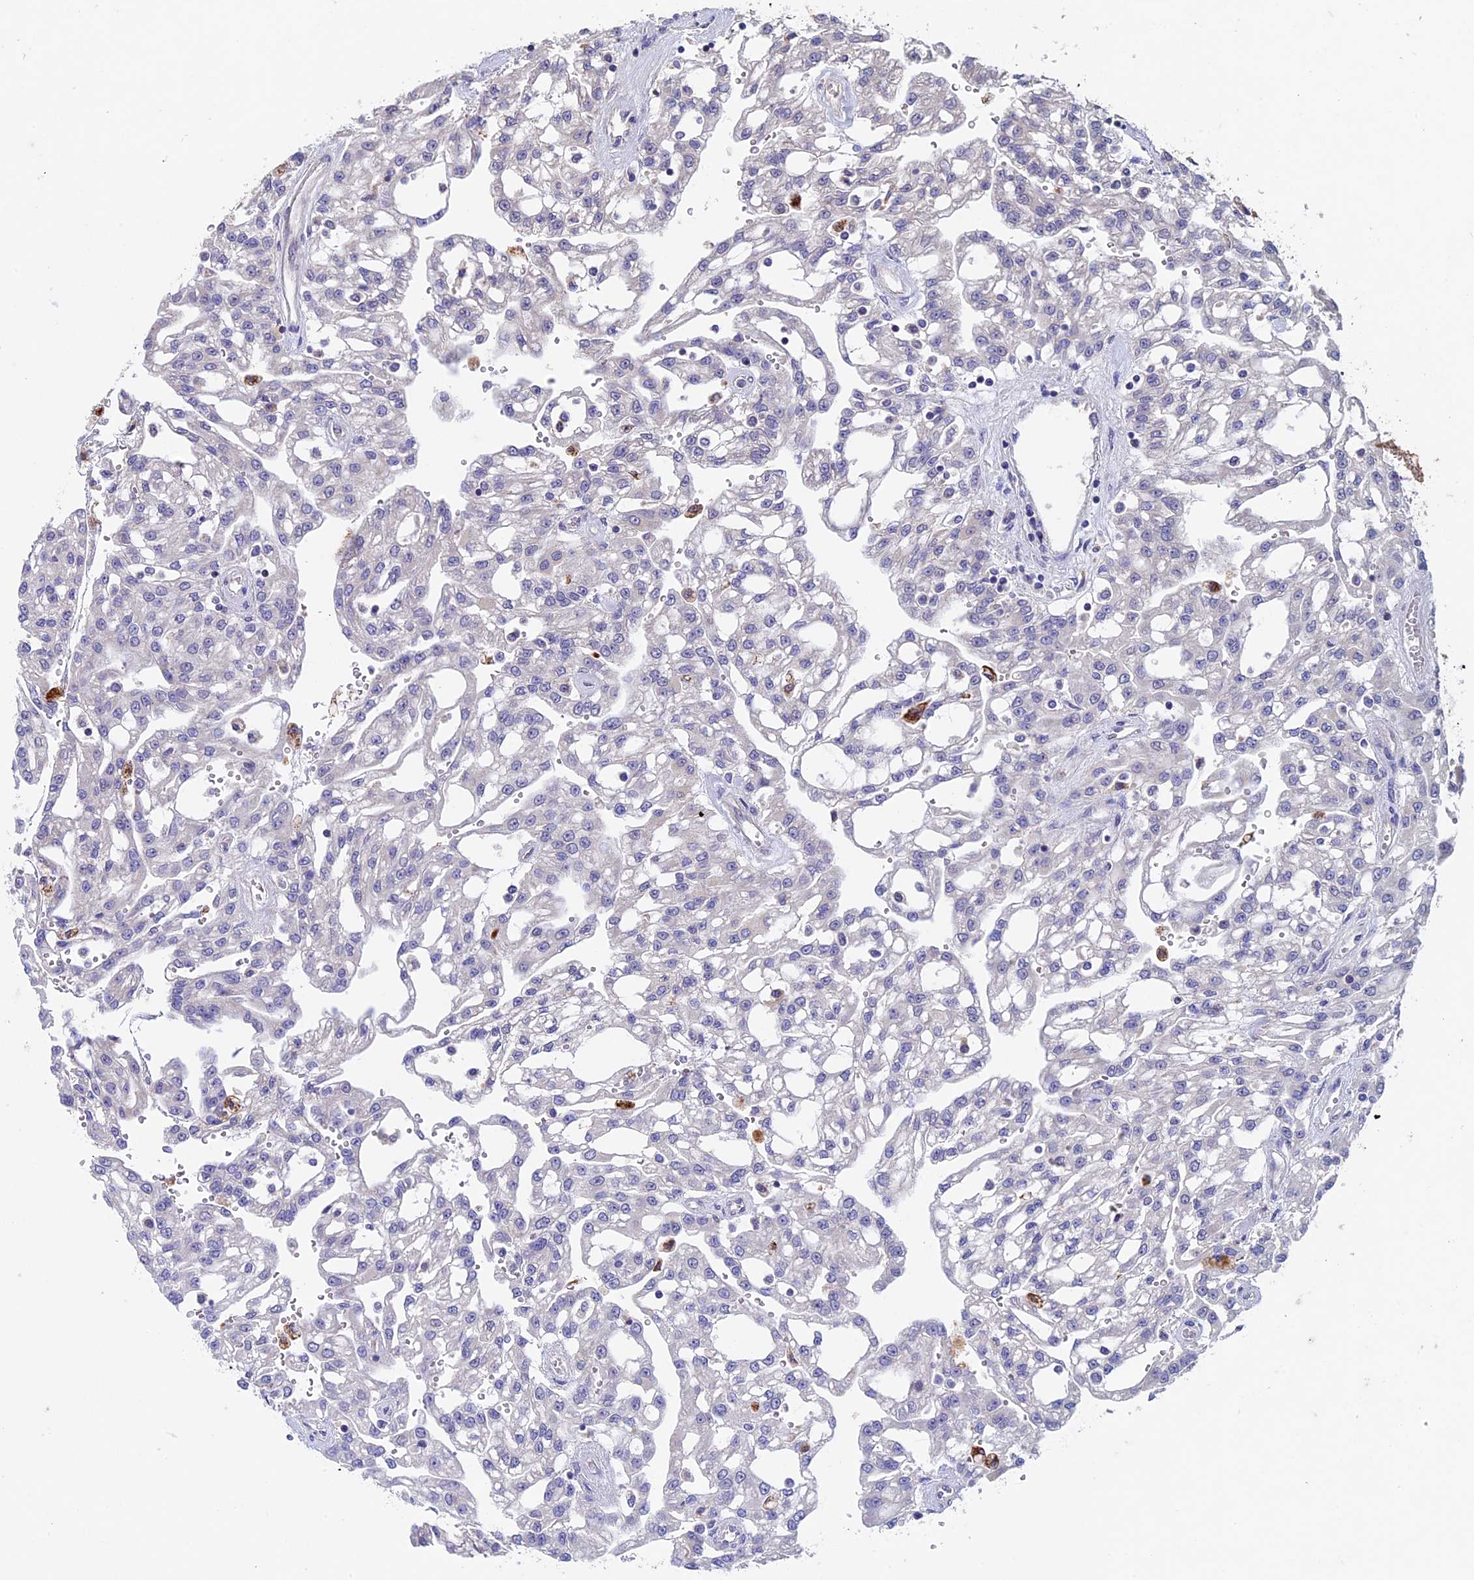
{"staining": {"intensity": "negative", "quantity": "none", "location": "none"}, "tissue": "renal cancer", "cell_type": "Tumor cells", "image_type": "cancer", "snomed": [{"axis": "morphology", "description": "Adenocarcinoma, NOS"}, {"axis": "topography", "description": "Kidney"}], "caption": "DAB (3,3'-diaminobenzidine) immunohistochemical staining of human renal cancer reveals no significant positivity in tumor cells. (DAB (3,3'-diaminobenzidine) IHC visualized using brightfield microscopy, high magnification).", "gene": "RNF17", "patient": {"sex": "male", "age": 63}}